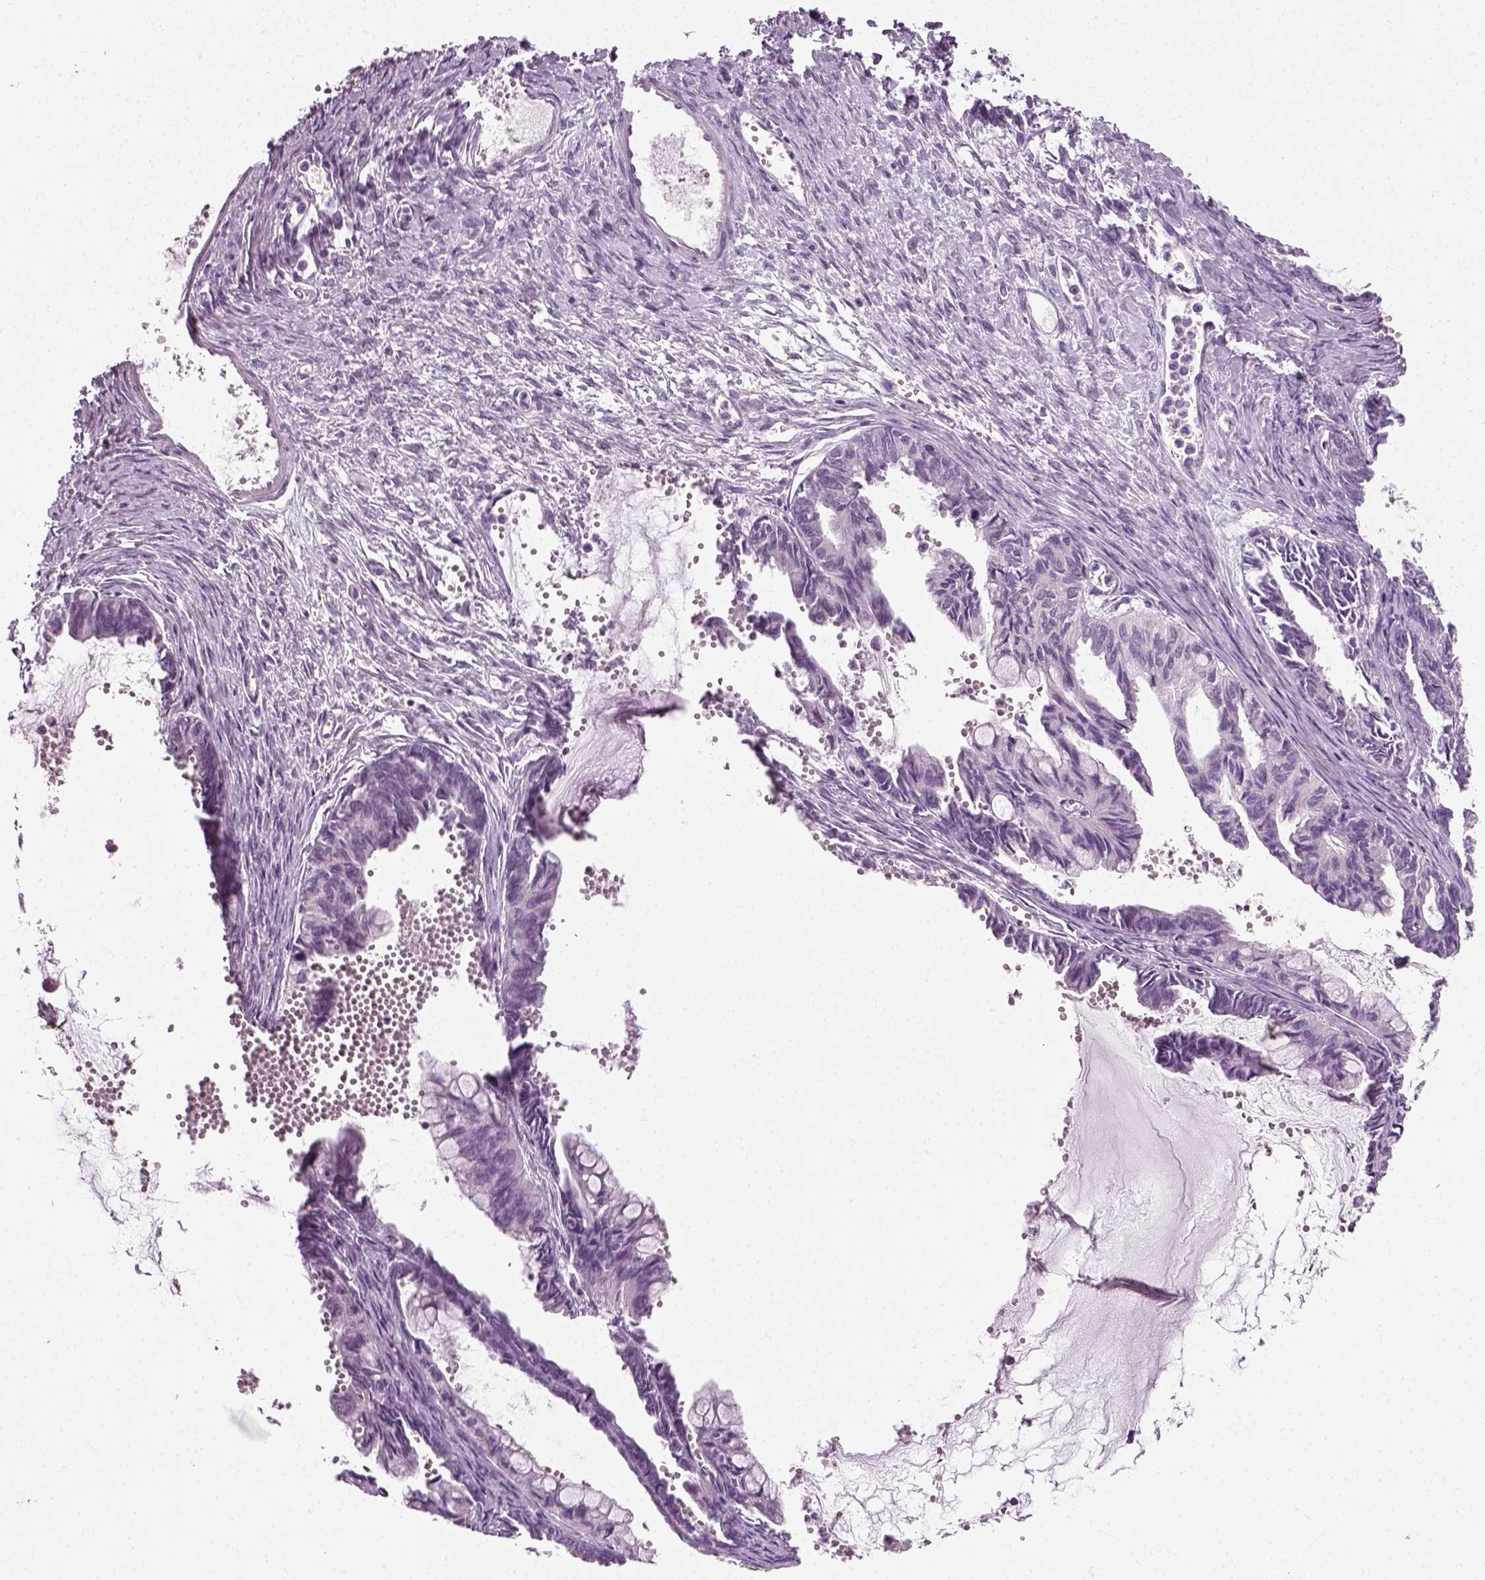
{"staining": {"intensity": "negative", "quantity": "none", "location": "none"}, "tissue": "ovarian cancer", "cell_type": "Tumor cells", "image_type": "cancer", "snomed": [{"axis": "morphology", "description": "Cystadenocarcinoma, mucinous, NOS"}, {"axis": "topography", "description": "Ovary"}], "caption": "Immunohistochemistry (IHC) of human mucinous cystadenocarcinoma (ovarian) demonstrates no positivity in tumor cells. (Brightfield microscopy of DAB (3,3'-diaminobenzidine) IHC at high magnification).", "gene": "SPATA31E1", "patient": {"sex": "female", "age": 61}}